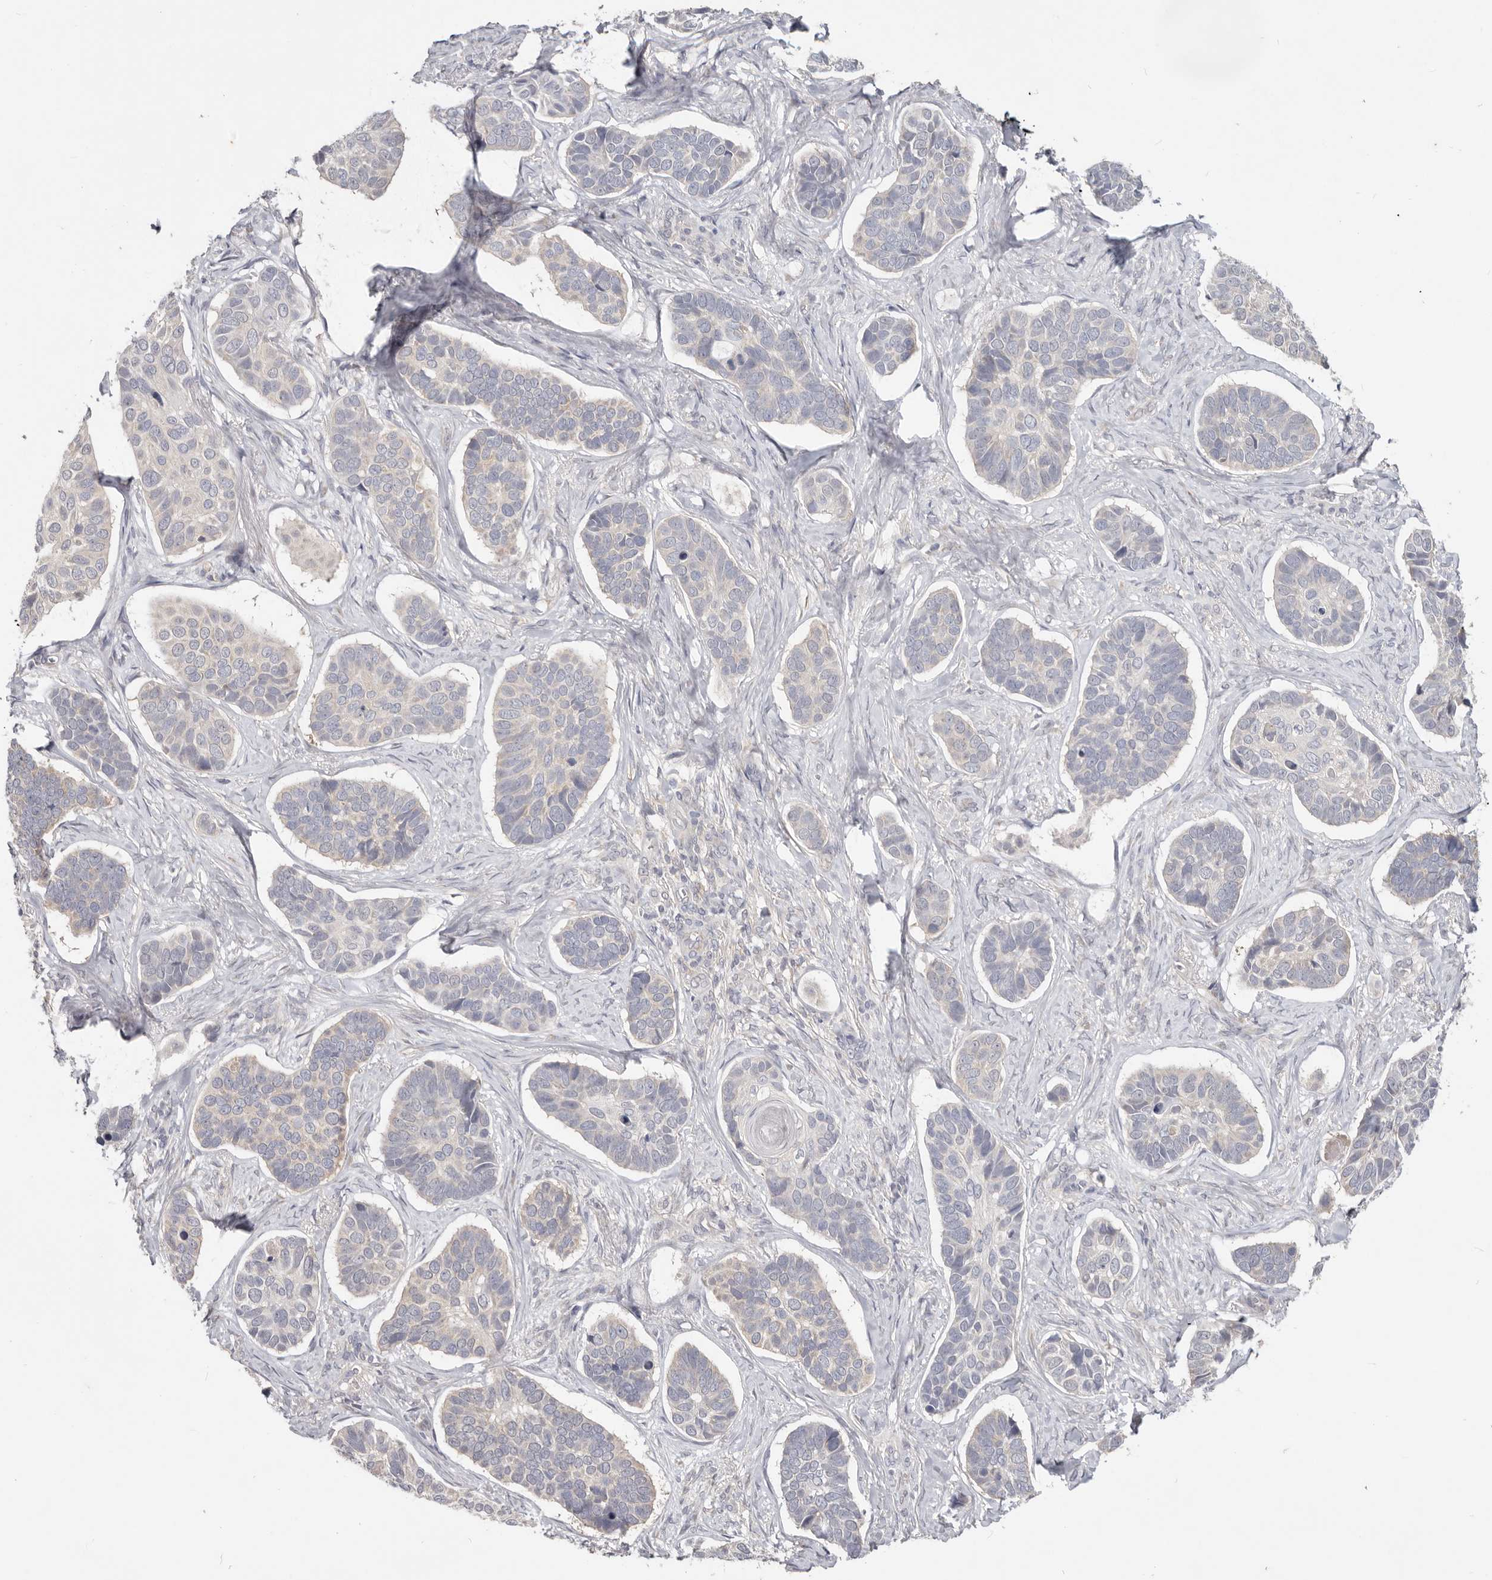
{"staining": {"intensity": "negative", "quantity": "none", "location": "none"}, "tissue": "skin cancer", "cell_type": "Tumor cells", "image_type": "cancer", "snomed": [{"axis": "morphology", "description": "Basal cell carcinoma"}, {"axis": "topography", "description": "Skin"}], "caption": "Micrograph shows no significant protein expression in tumor cells of basal cell carcinoma (skin). (DAB (3,3'-diaminobenzidine) immunohistochemistry (IHC) with hematoxylin counter stain).", "gene": "WDR77", "patient": {"sex": "male", "age": 62}}